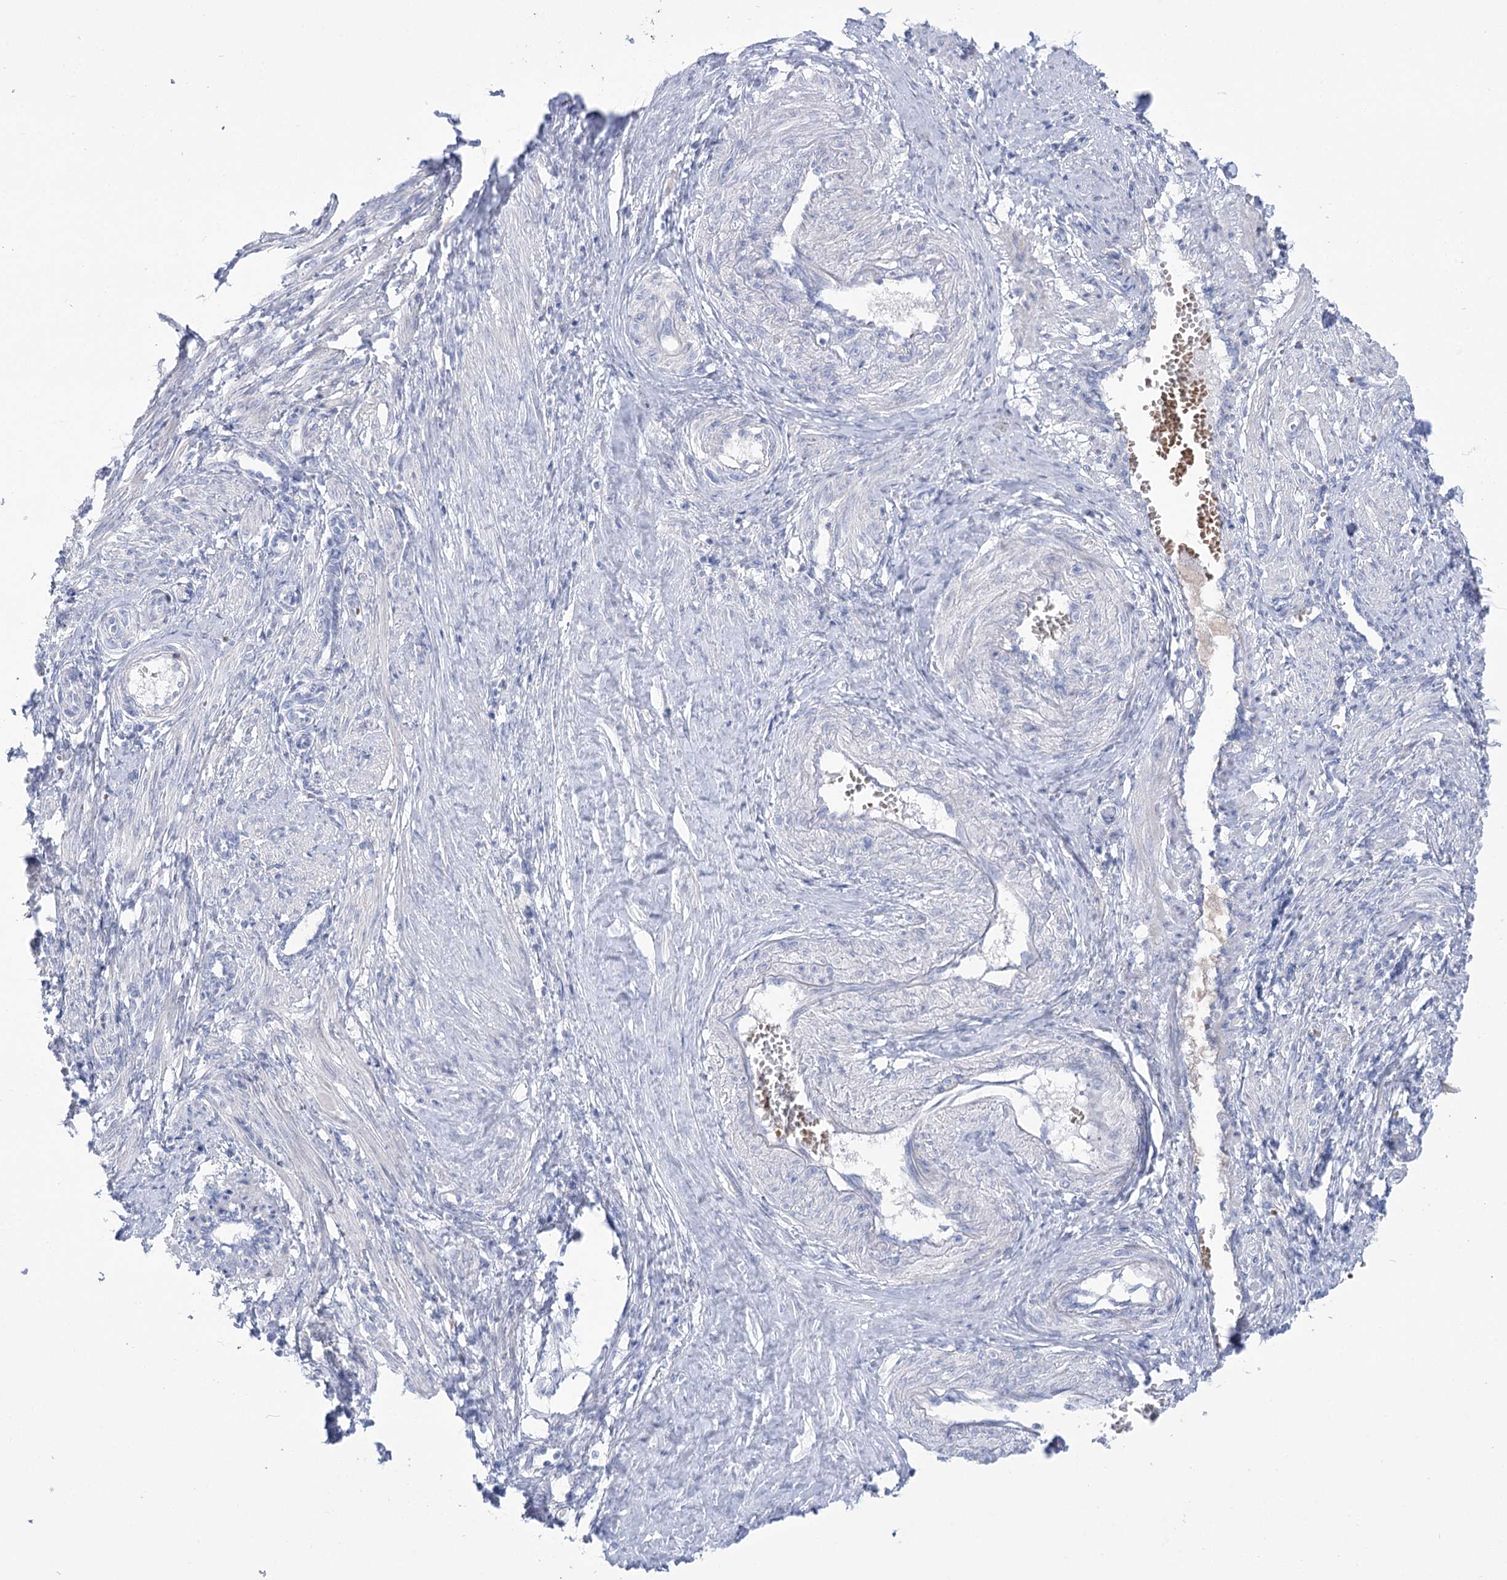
{"staining": {"intensity": "negative", "quantity": "none", "location": "none"}, "tissue": "smooth muscle", "cell_type": "Smooth muscle cells", "image_type": "normal", "snomed": [{"axis": "morphology", "description": "Normal tissue, NOS"}, {"axis": "topography", "description": "Endometrium"}], "caption": "Immunohistochemistry photomicrograph of benign smooth muscle: human smooth muscle stained with DAB displays no significant protein positivity in smooth muscle cells.", "gene": "SIAE", "patient": {"sex": "female", "age": 33}}